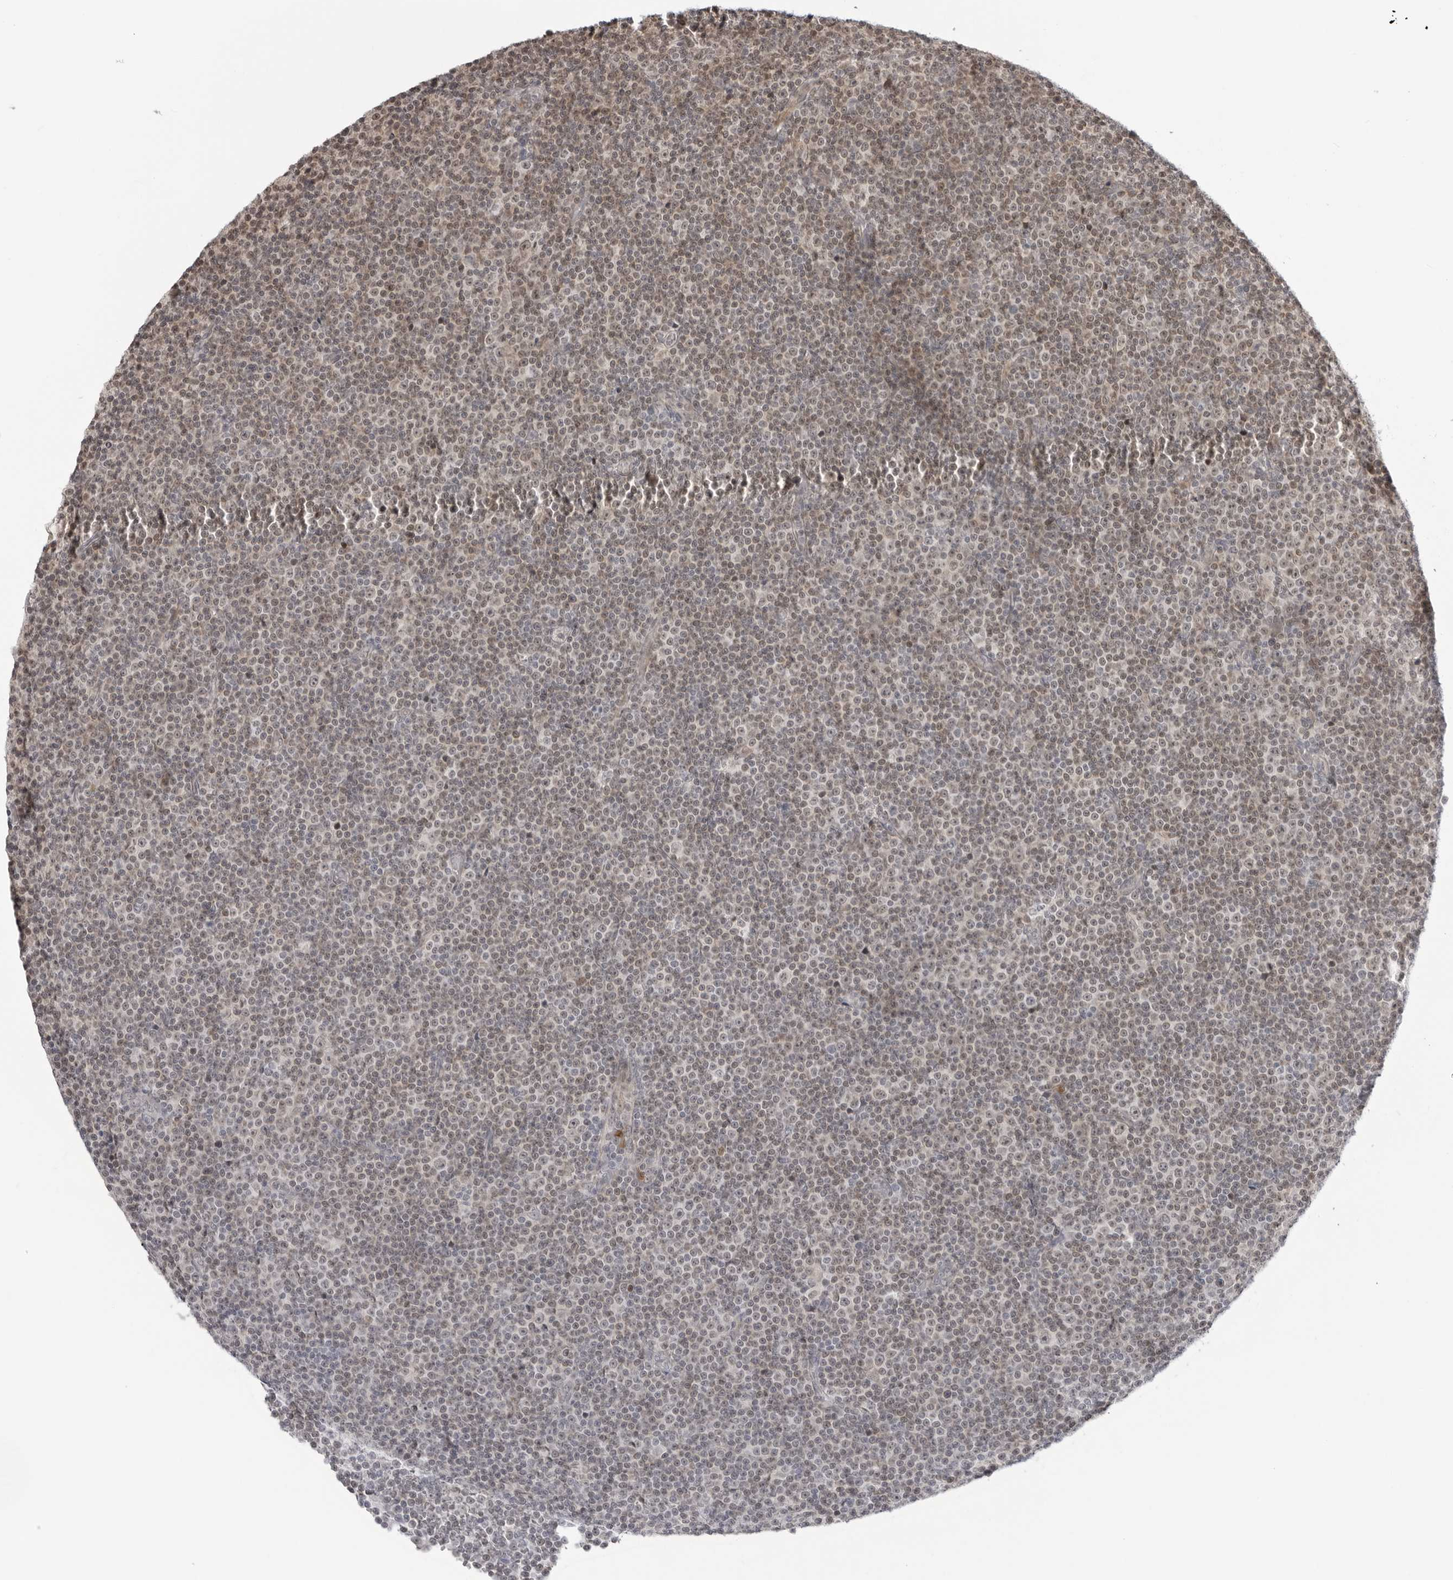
{"staining": {"intensity": "negative", "quantity": "none", "location": "none"}, "tissue": "lymphoma", "cell_type": "Tumor cells", "image_type": "cancer", "snomed": [{"axis": "morphology", "description": "Malignant lymphoma, non-Hodgkin's type, Low grade"}, {"axis": "topography", "description": "Lymph node"}], "caption": "Tumor cells are negative for protein expression in human malignant lymphoma, non-Hodgkin's type (low-grade). (DAB (3,3'-diaminobenzidine) immunohistochemistry, high magnification).", "gene": "SUGCT", "patient": {"sex": "female", "age": 67}}